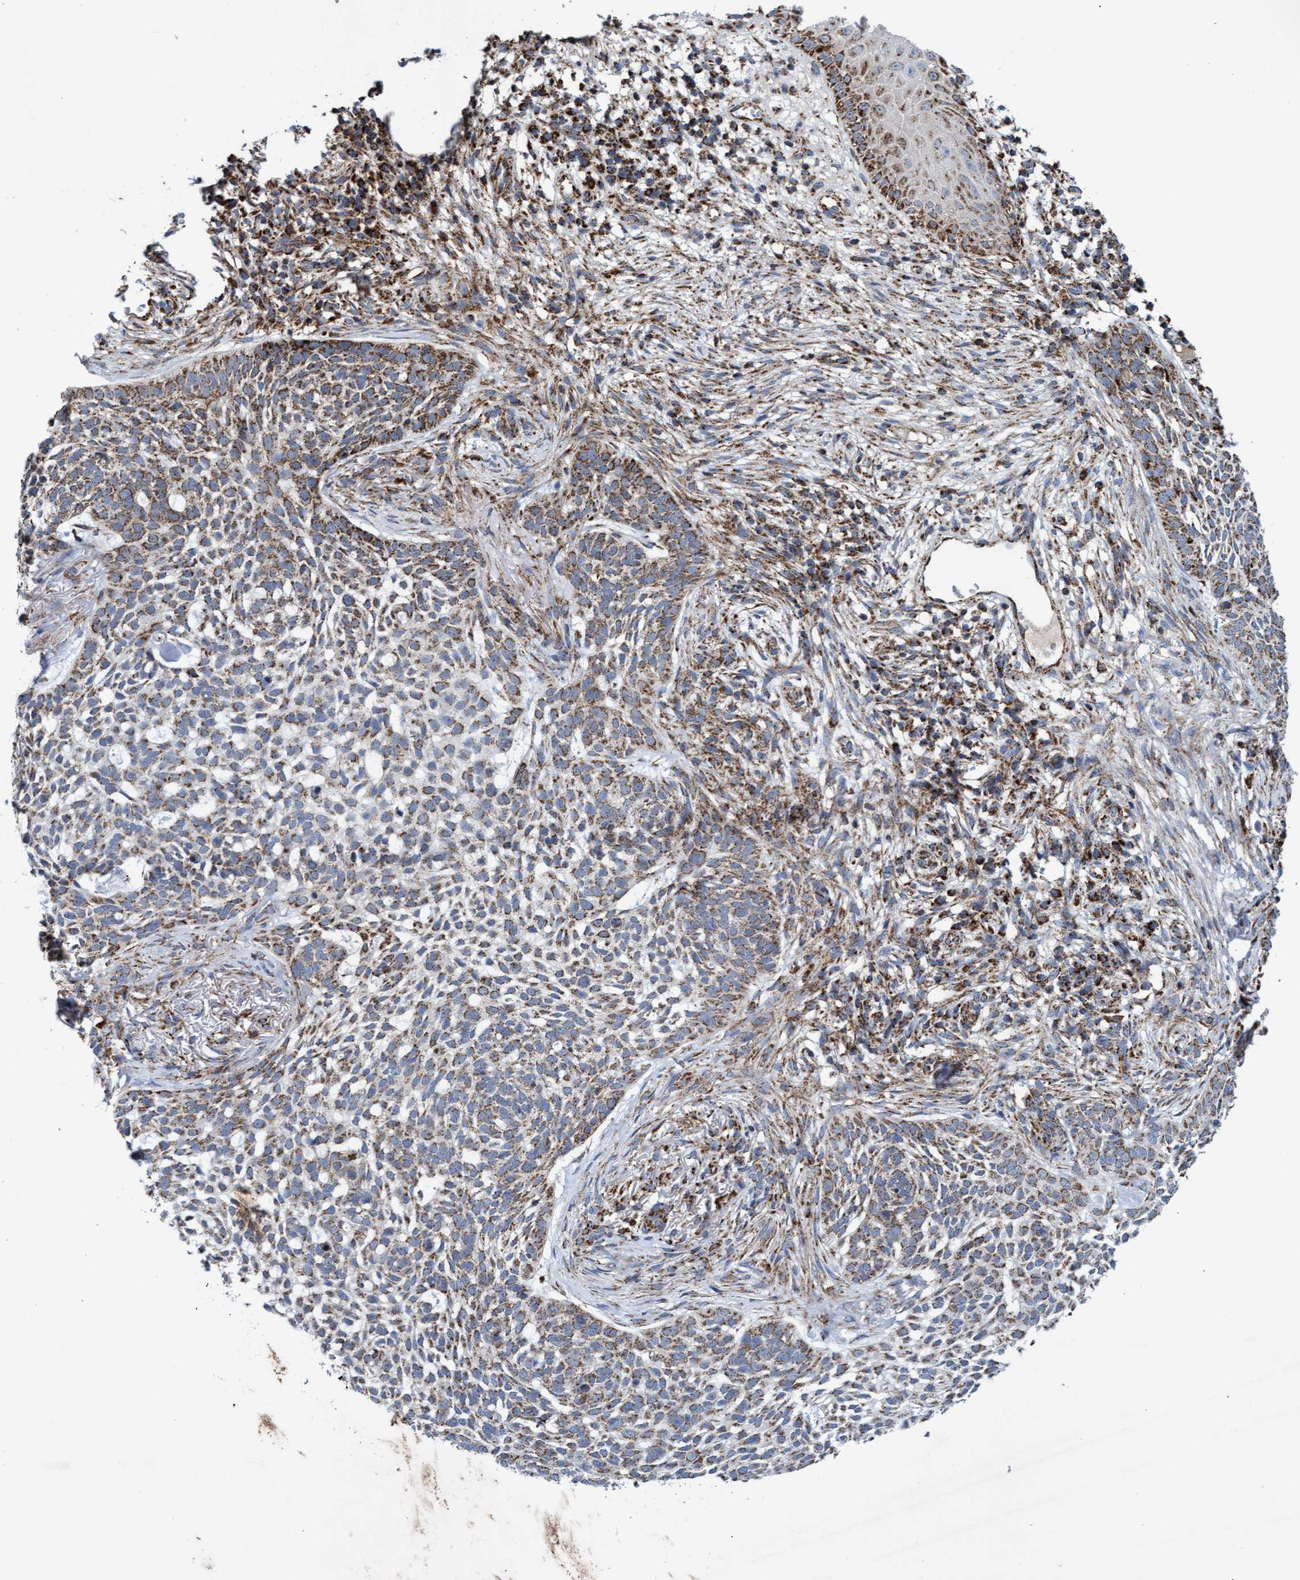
{"staining": {"intensity": "moderate", "quantity": ">75%", "location": "cytoplasmic/membranous"}, "tissue": "skin cancer", "cell_type": "Tumor cells", "image_type": "cancer", "snomed": [{"axis": "morphology", "description": "Basal cell carcinoma"}, {"axis": "topography", "description": "Skin"}], "caption": "A medium amount of moderate cytoplasmic/membranous expression is present in about >75% of tumor cells in skin cancer (basal cell carcinoma) tissue.", "gene": "MRPL38", "patient": {"sex": "female", "age": 64}}